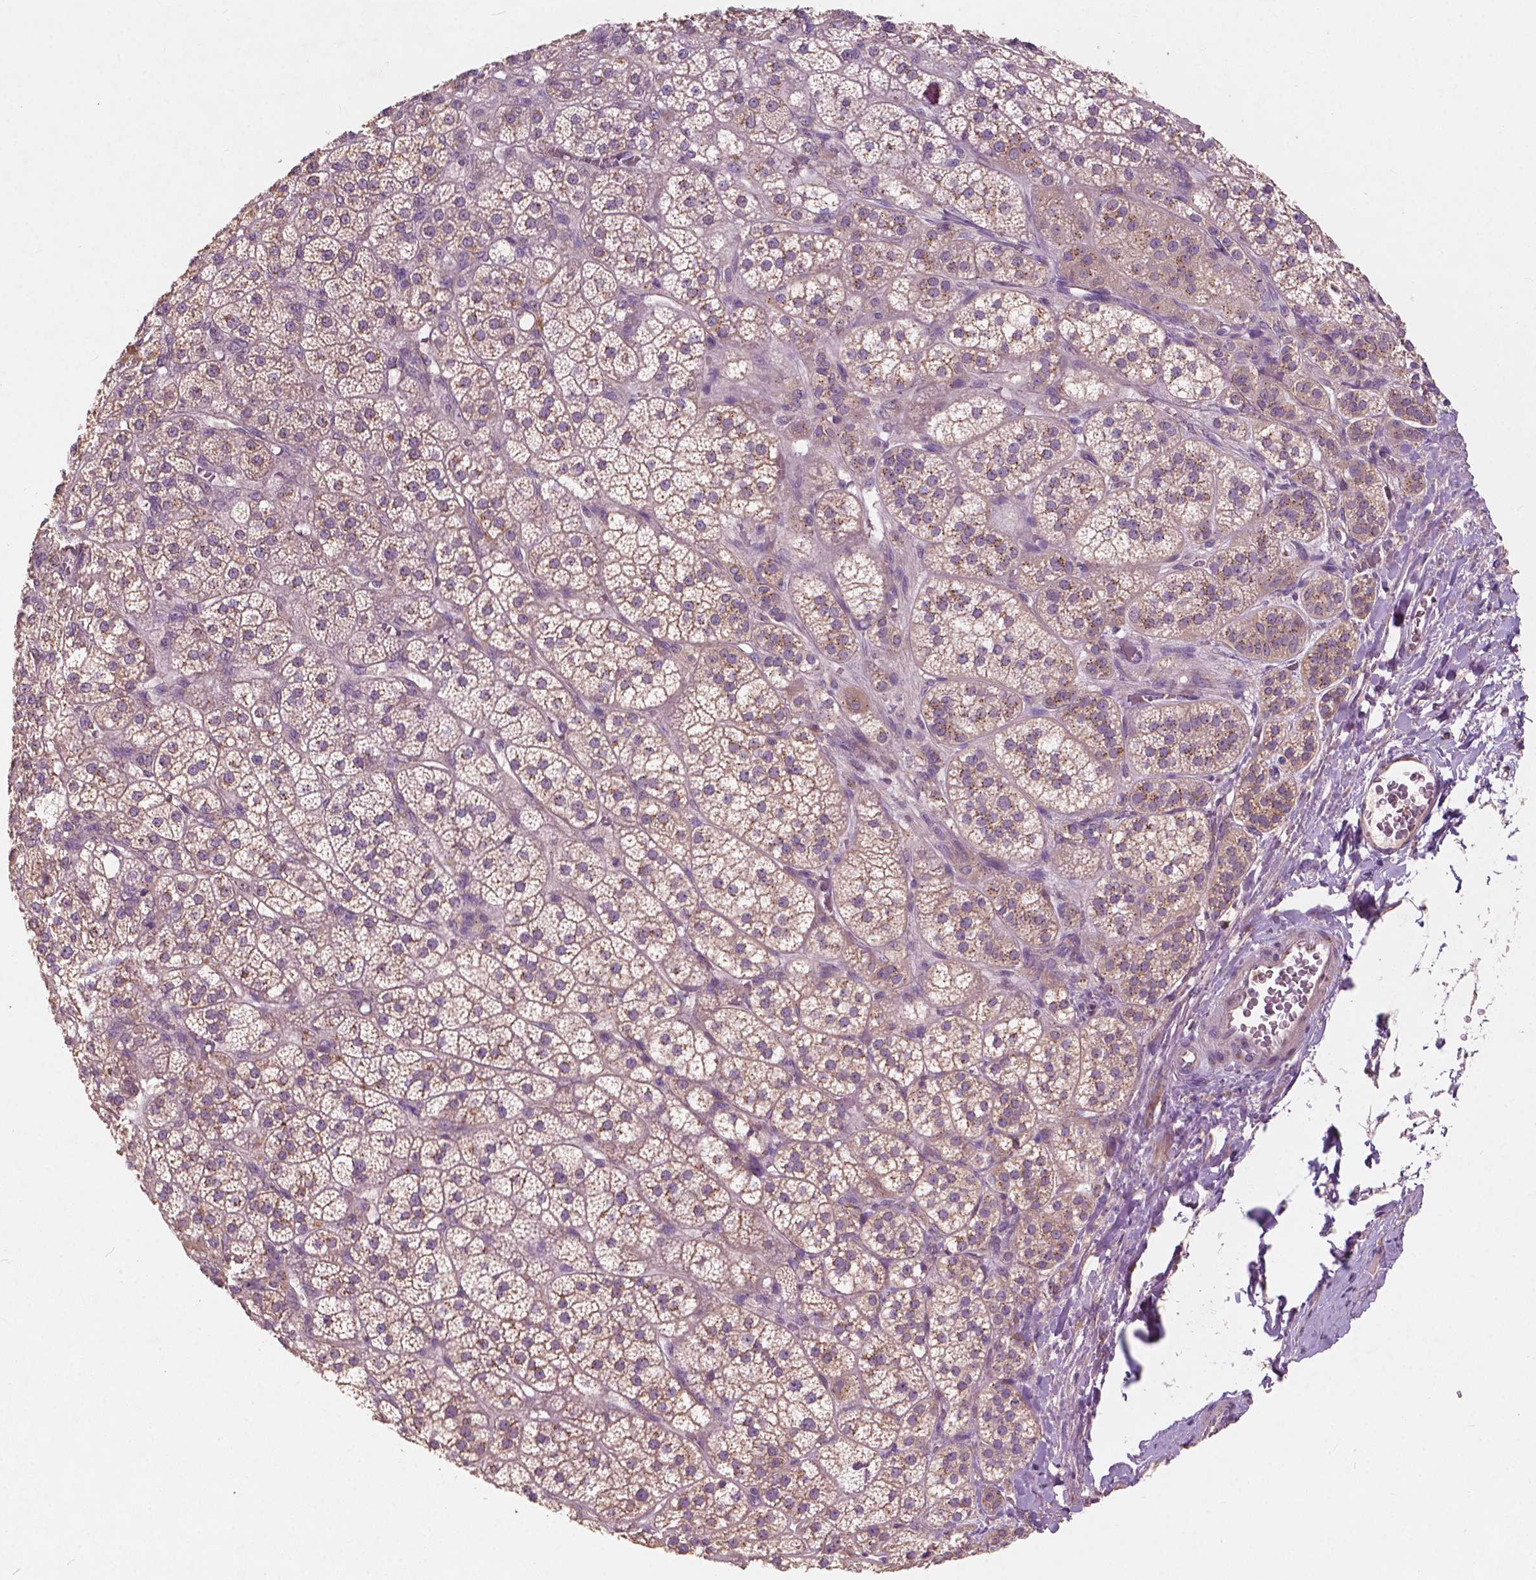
{"staining": {"intensity": "moderate", "quantity": ">75%", "location": "cytoplasmic/membranous"}, "tissue": "adrenal gland", "cell_type": "Glandular cells", "image_type": "normal", "snomed": [{"axis": "morphology", "description": "Normal tissue, NOS"}, {"axis": "topography", "description": "Adrenal gland"}], "caption": "The histopathology image shows staining of unremarkable adrenal gland, revealing moderate cytoplasmic/membranous protein positivity (brown color) within glandular cells. The protein is stained brown, and the nuclei are stained in blue (DAB (3,3'-diaminobenzidine) IHC with brightfield microscopy, high magnification).", "gene": "CHPT1", "patient": {"sex": "female", "age": 60}}